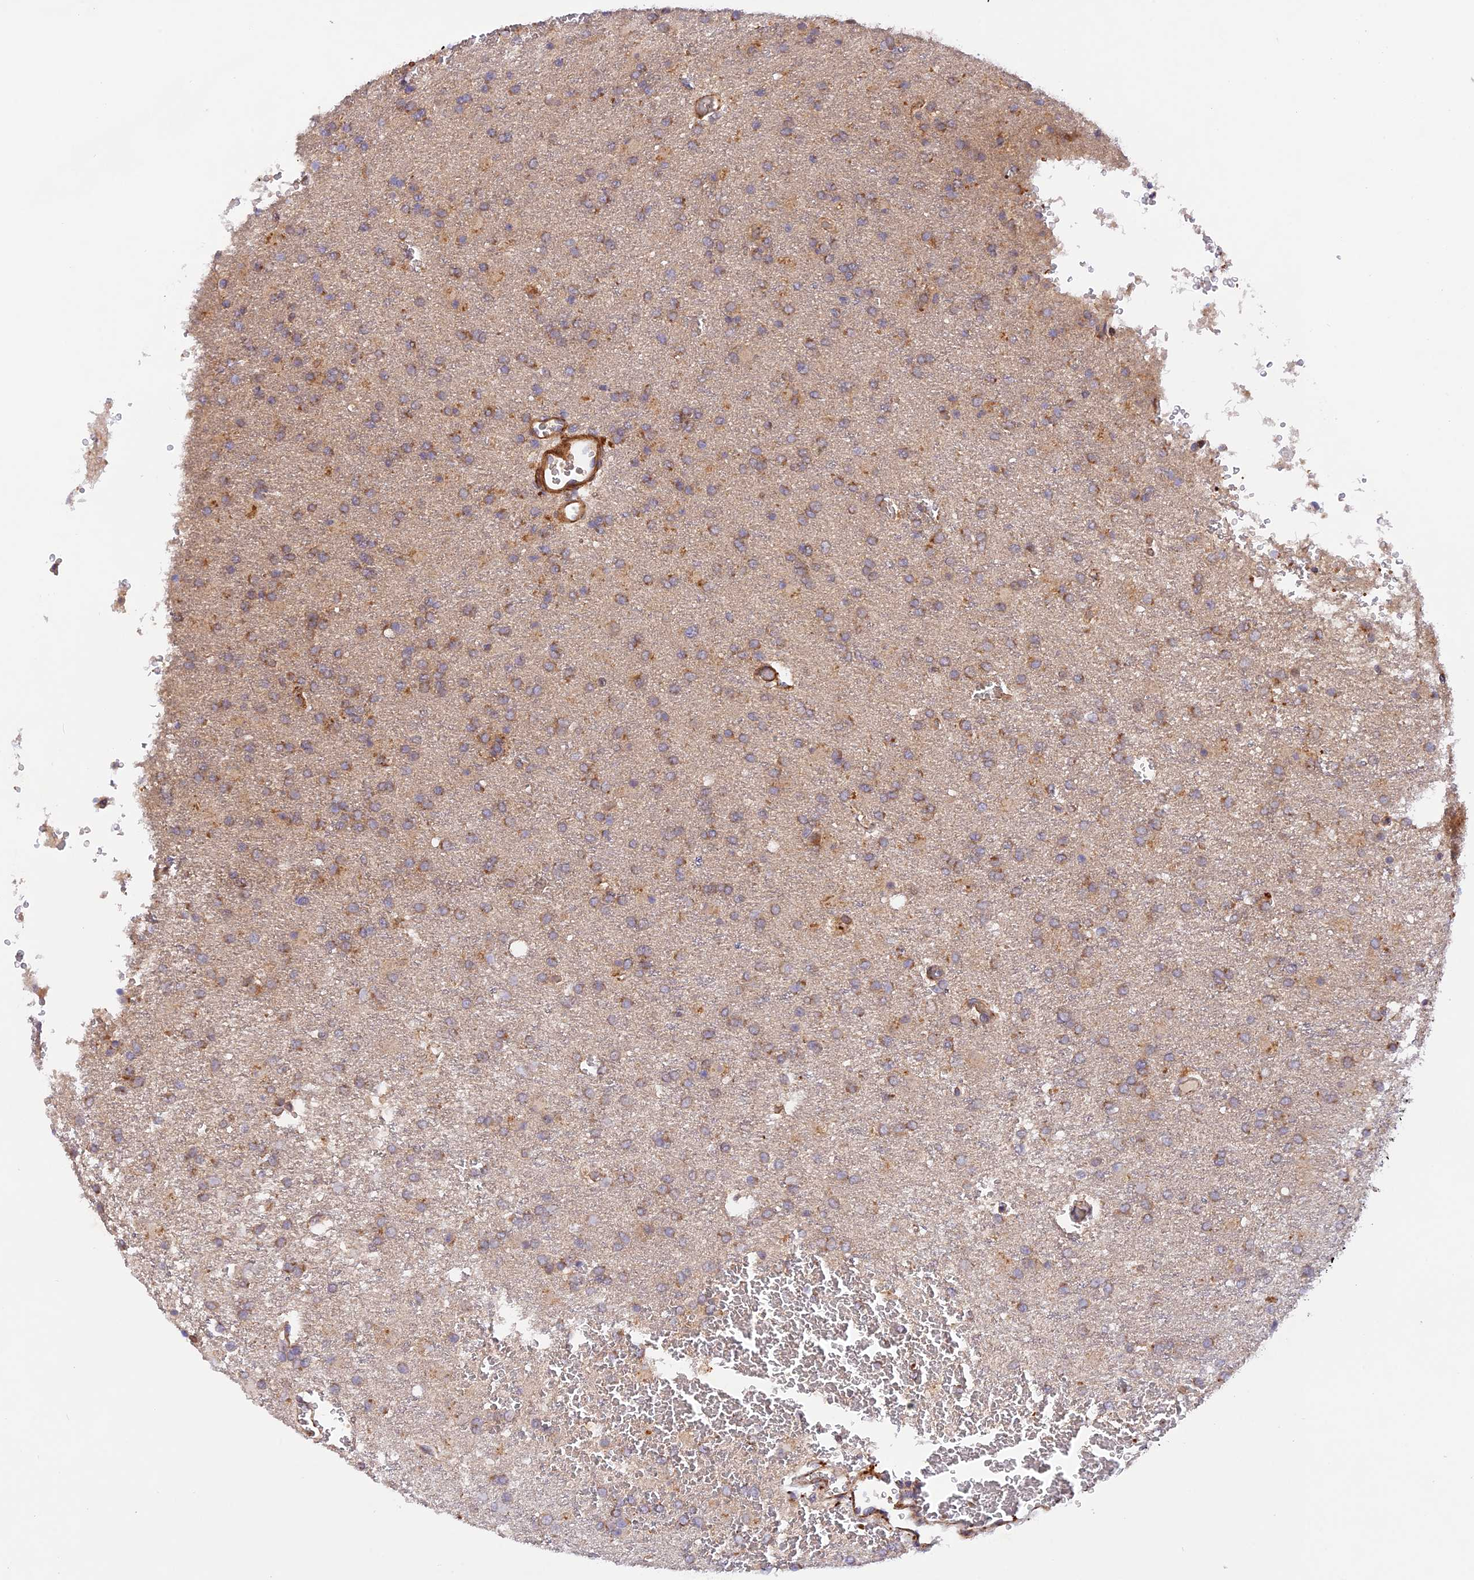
{"staining": {"intensity": "moderate", "quantity": ">75%", "location": "cytoplasmic/membranous"}, "tissue": "glioma", "cell_type": "Tumor cells", "image_type": "cancer", "snomed": [{"axis": "morphology", "description": "Glioma, malignant, High grade"}, {"axis": "topography", "description": "Brain"}], "caption": "Human glioma stained with a protein marker shows moderate staining in tumor cells.", "gene": "WDFY4", "patient": {"sex": "female", "age": 74}}